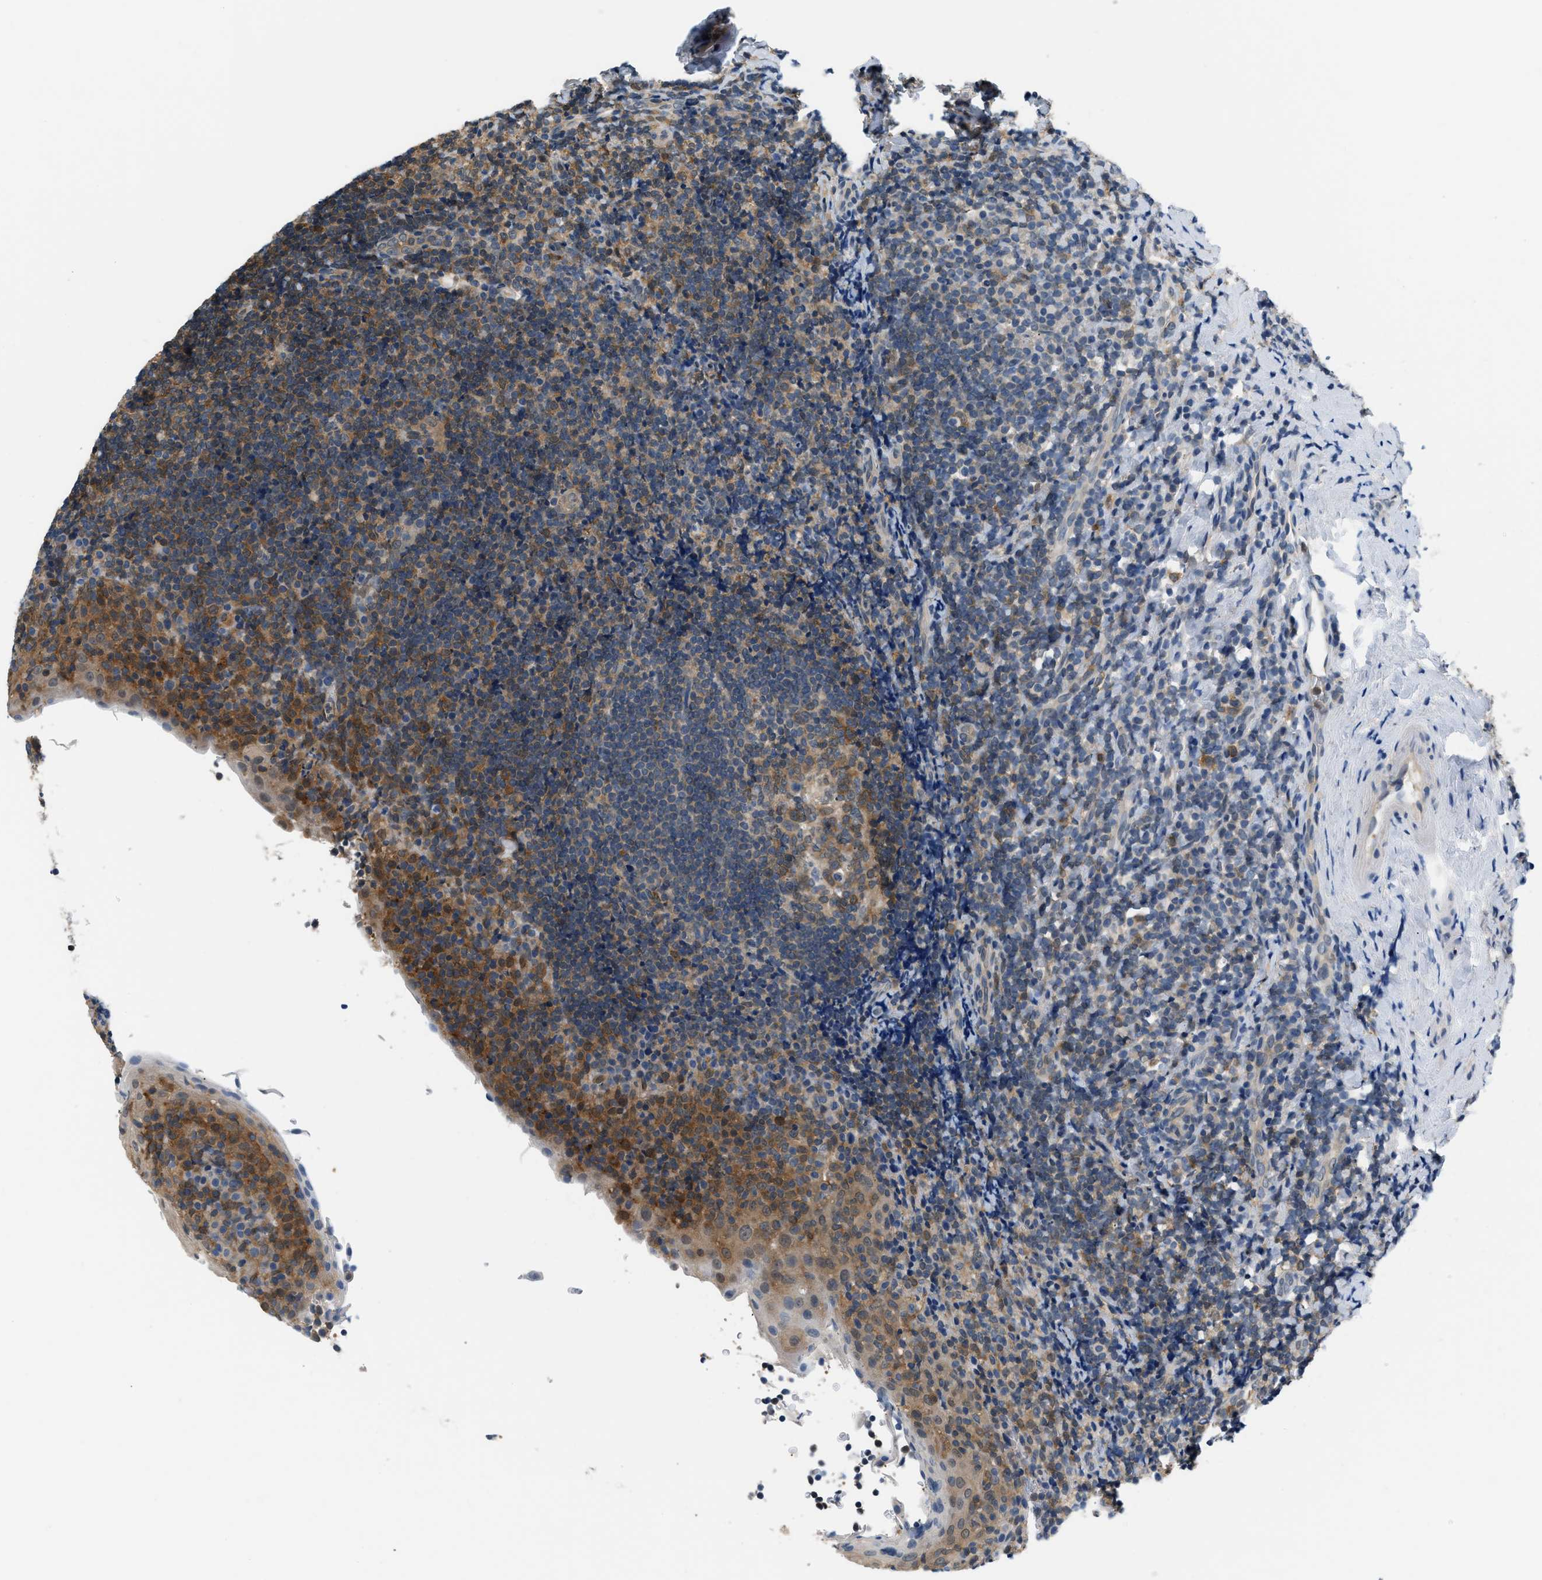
{"staining": {"intensity": "strong", "quantity": ">75%", "location": "cytoplasmic/membranous"}, "tissue": "tonsil", "cell_type": "Germinal center cells", "image_type": "normal", "snomed": [{"axis": "morphology", "description": "Normal tissue, NOS"}, {"axis": "topography", "description": "Tonsil"}], "caption": "Tonsil stained with a brown dye displays strong cytoplasmic/membranous positive staining in approximately >75% of germinal center cells.", "gene": "EIF4EBP2", "patient": {"sex": "male", "age": 37}}